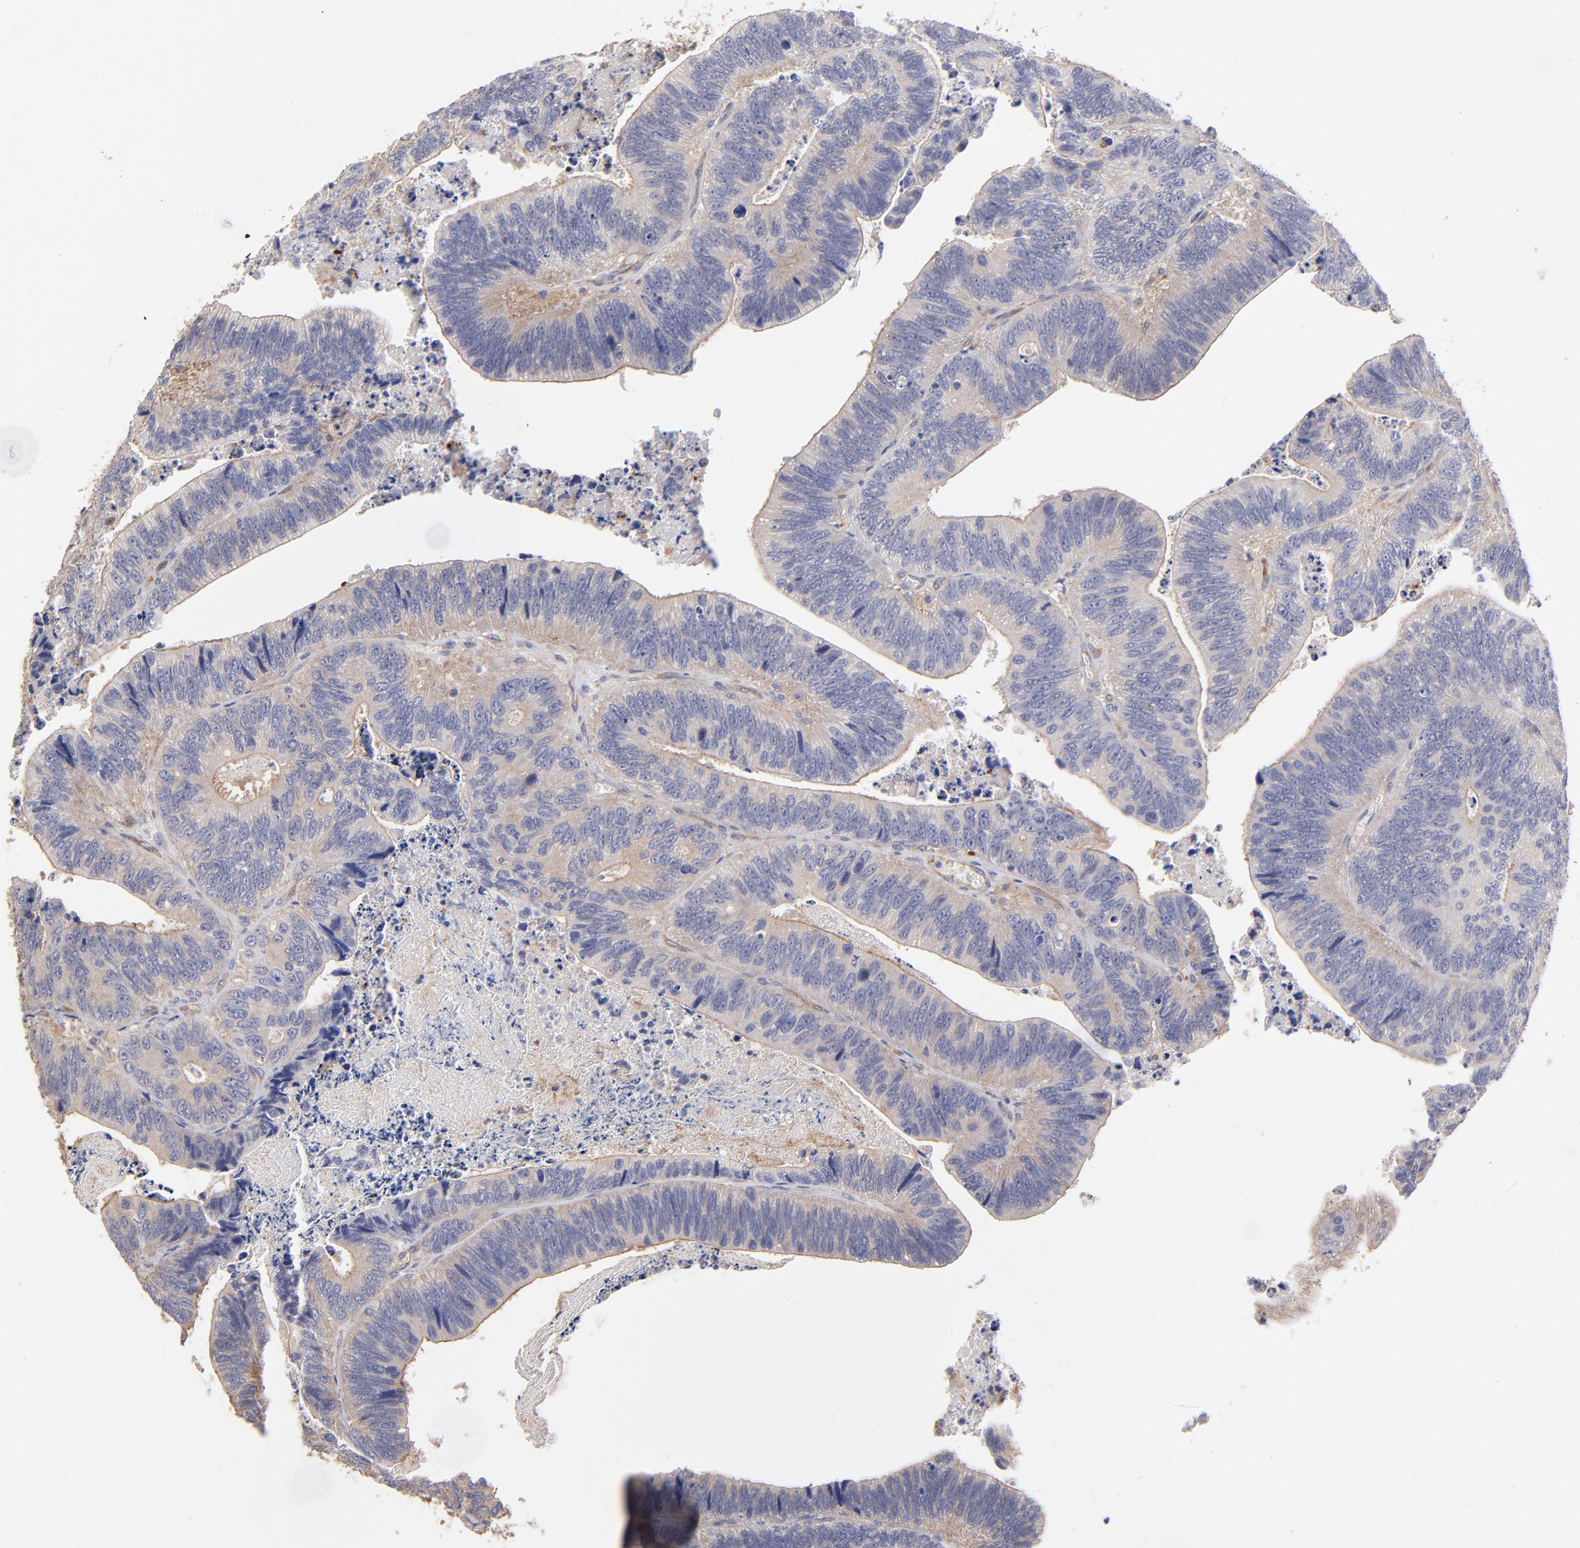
{"staining": {"intensity": "weak", "quantity": ">75%", "location": "cytoplasmic/membranous"}, "tissue": "colorectal cancer", "cell_type": "Tumor cells", "image_type": "cancer", "snomed": [{"axis": "morphology", "description": "Adenocarcinoma, NOS"}, {"axis": "topography", "description": "Colon"}], "caption": "A photomicrograph of colorectal cancer (adenocarcinoma) stained for a protein exhibits weak cytoplasmic/membranous brown staining in tumor cells.", "gene": "ASB7", "patient": {"sex": "male", "age": 72}}